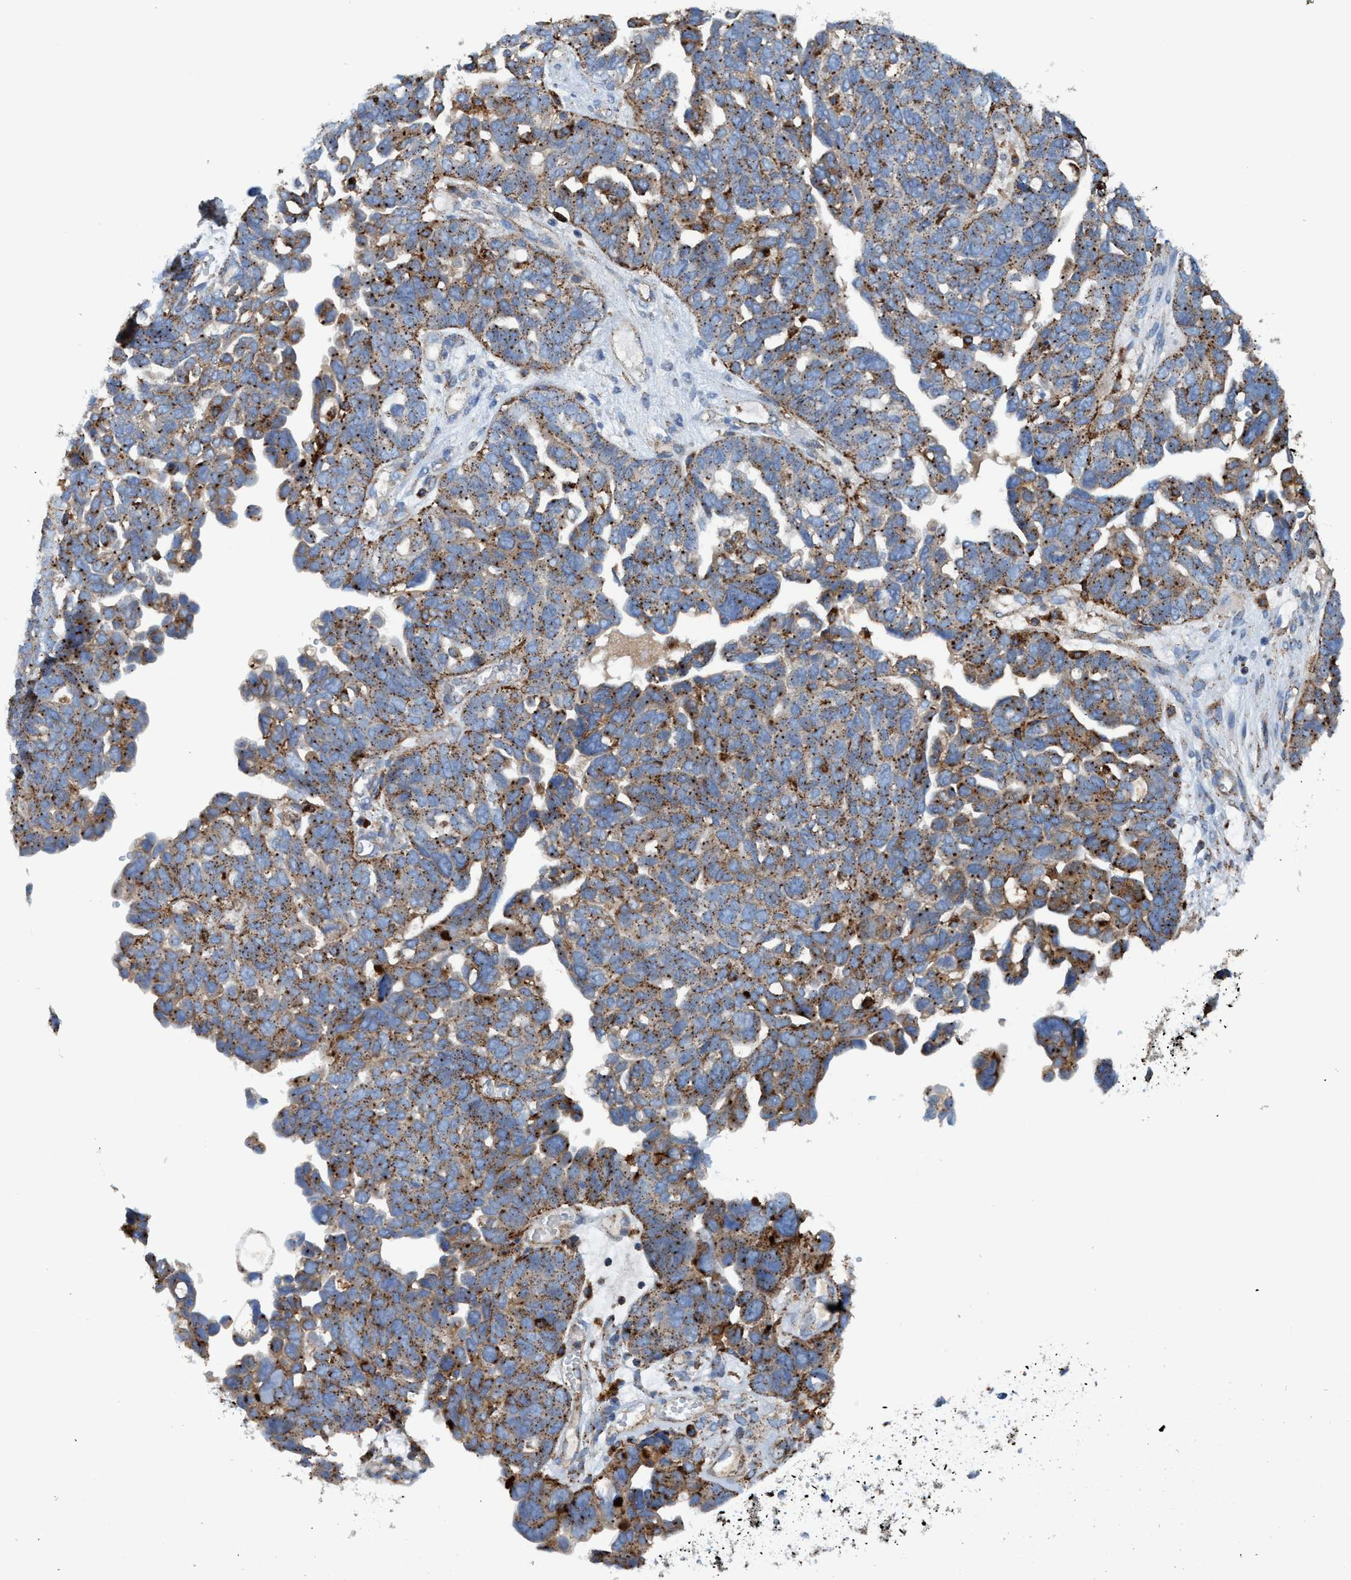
{"staining": {"intensity": "moderate", "quantity": ">75%", "location": "cytoplasmic/membranous"}, "tissue": "ovarian cancer", "cell_type": "Tumor cells", "image_type": "cancer", "snomed": [{"axis": "morphology", "description": "Cystadenocarcinoma, mucinous, NOS"}, {"axis": "topography", "description": "Ovary"}], "caption": "Immunohistochemistry (IHC) (DAB (3,3'-diaminobenzidine)) staining of ovarian mucinous cystadenocarcinoma displays moderate cytoplasmic/membranous protein staining in approximately >75% of tumor cells. (DAB (3,3'-diaminobenzidine) IHC with brightfield microscopy, high magnification).", "gene": "TRIM65", "patient": {"sex": "female", "age": 61}}